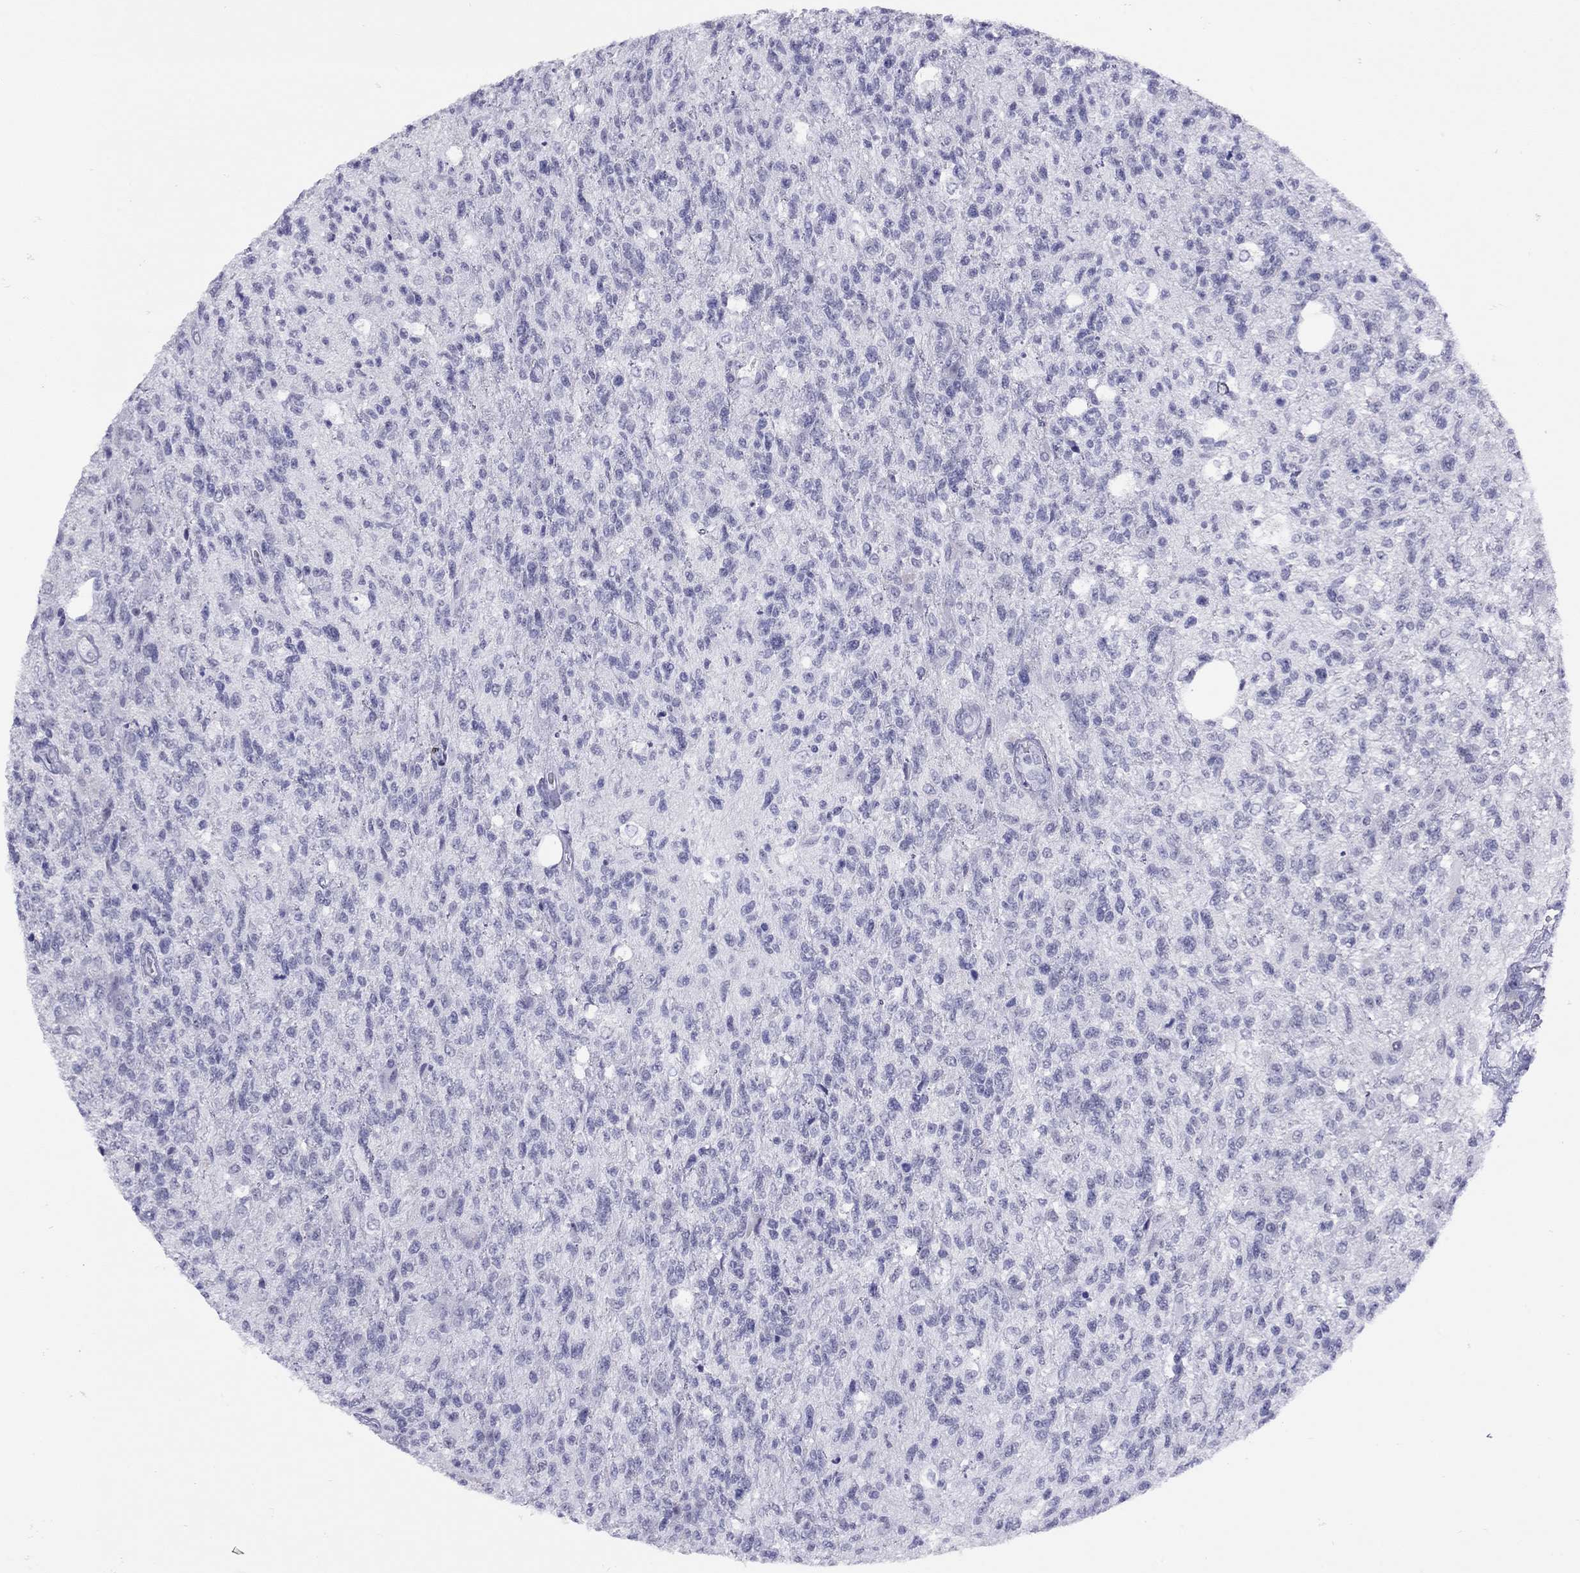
{"staining": {"intensity": "negative", "quantity": "none", "location": "none"}, "tissue": "glioma", "cell_type": "Tumor cells", "image_type": "cancer", "snomed": [{"axis": "morphology", "description": "Glioma, malignant, High grade"}, {"axis": "topography", "description": "Brain"}], "caption": "The photomicrograph reveals no staining of tumor cells in glioma.", "gene": "LYAR", "patient": {"sex": "male", "age": 56}}